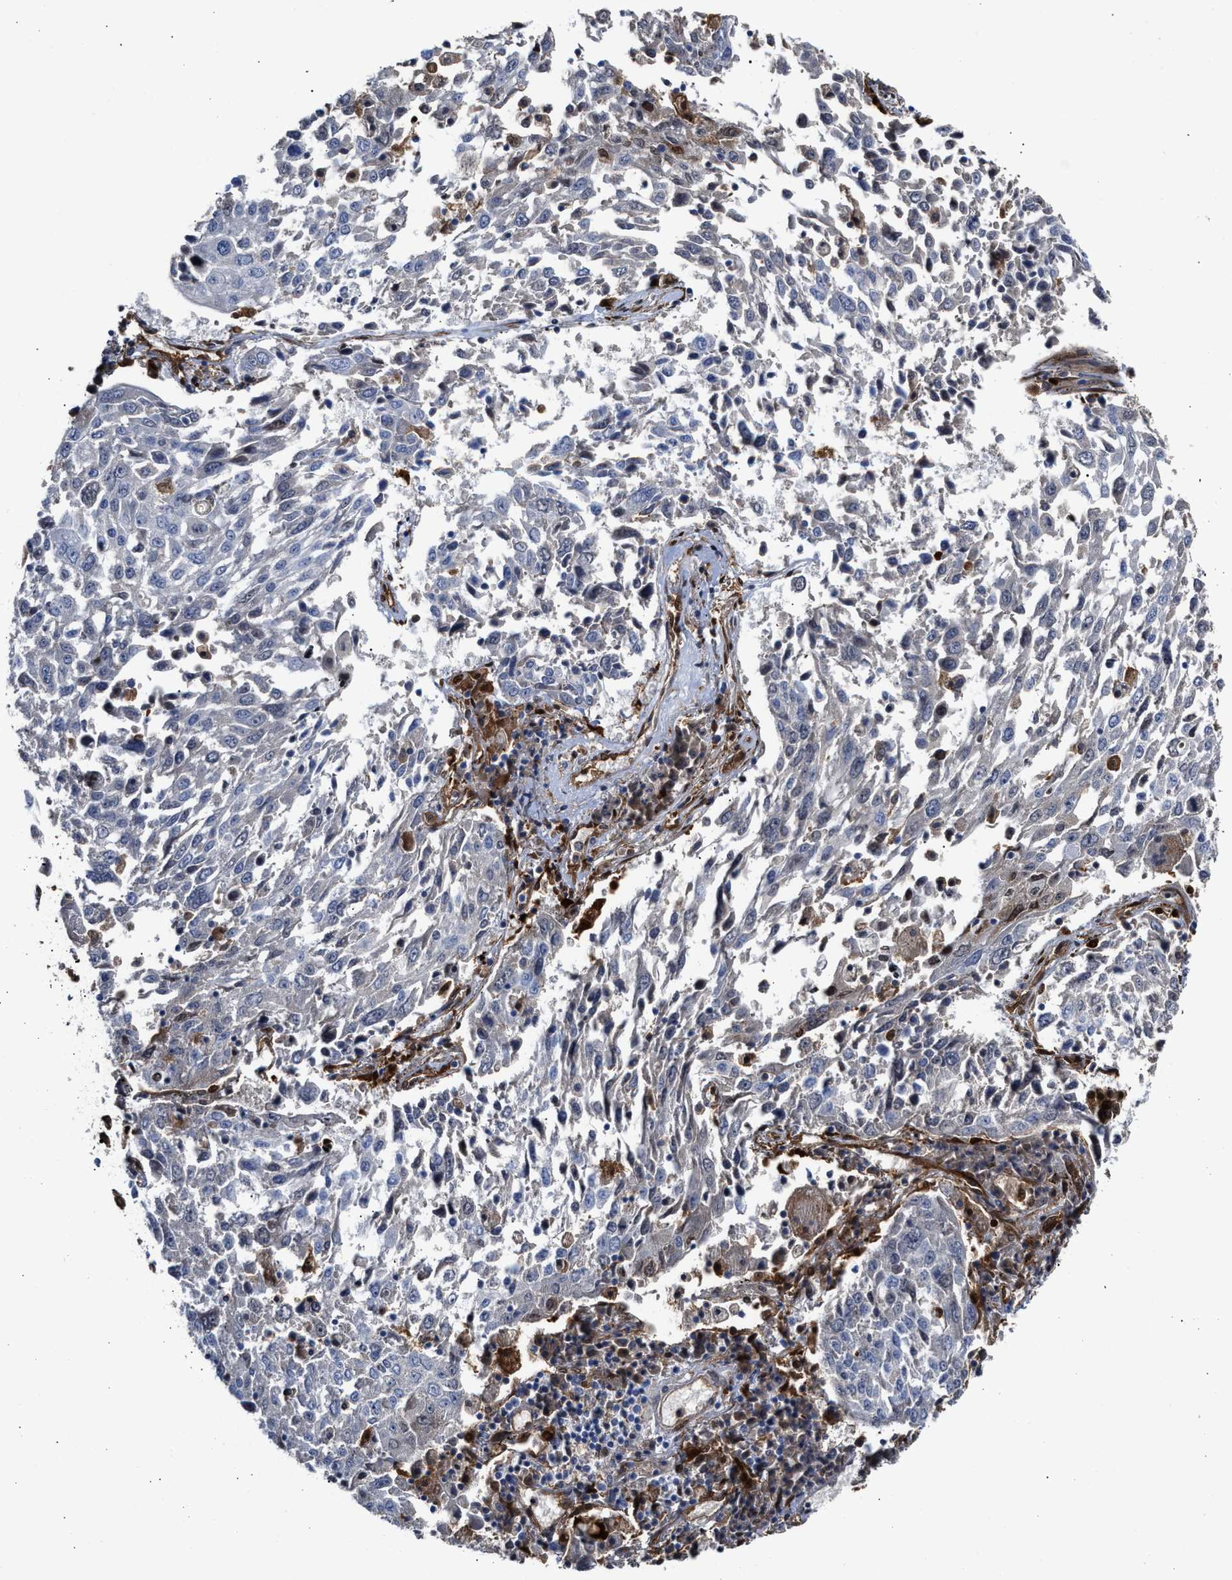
{"staining": {"intensity": "negative", "quantity": "none", "location": "none"}, "tissue": "lung cancer", "cell_type": "Tumor cells", "image_type": "cancer", "snomed": [{"axis": "morphology", "description": "Squamous cell carcinoma, NOS"}, {"axis": "topography", "description": "Lung"}], "caption": "Immunohistochemistry of lung cancer (squamous cell carcinoma) exhibits no staining in tumor cells. (Brightfield microscopy of DAB (3,3'-diaminobenzidine) IHC at high magnification).", "gene": "TP53I3", "patient": {"sex": "male", "age": 65}}